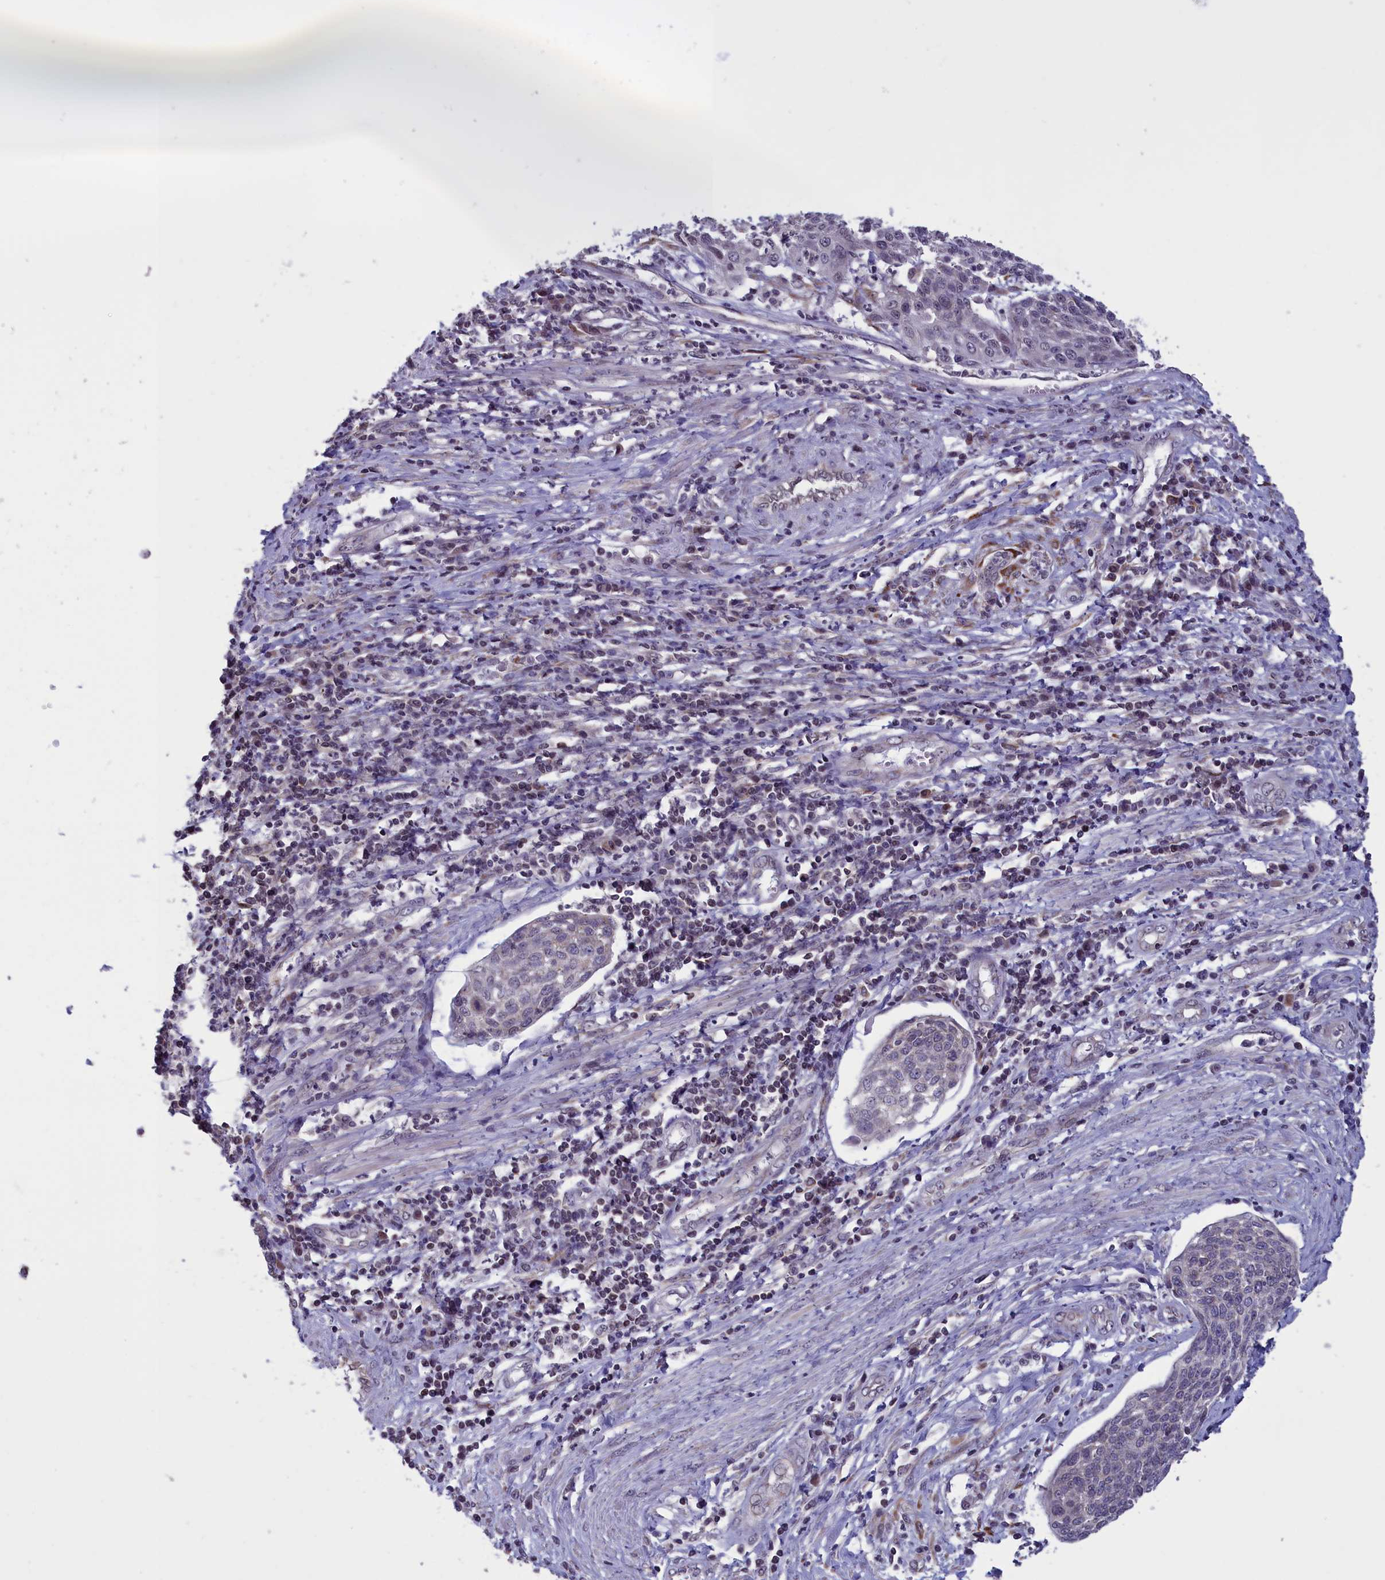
{"staining": {"intensity": "negative", "quantity": "none", "location": "none"}, "tissue": "cervical cancer", "cell_type": "Tumor cells", "image_type": "cancer", "snomed": [{"axis": "morphology", "description": "Squamous cell carcinoma, NOS"}, {"axis": "topography", "description": "Cervix"}], "caption": "Tumor cells show no significant protein staining in cervical cancer (squamous cell carcinoma).", "gene": "PARS2", "patient": {"sex": "female", "age": 34}}